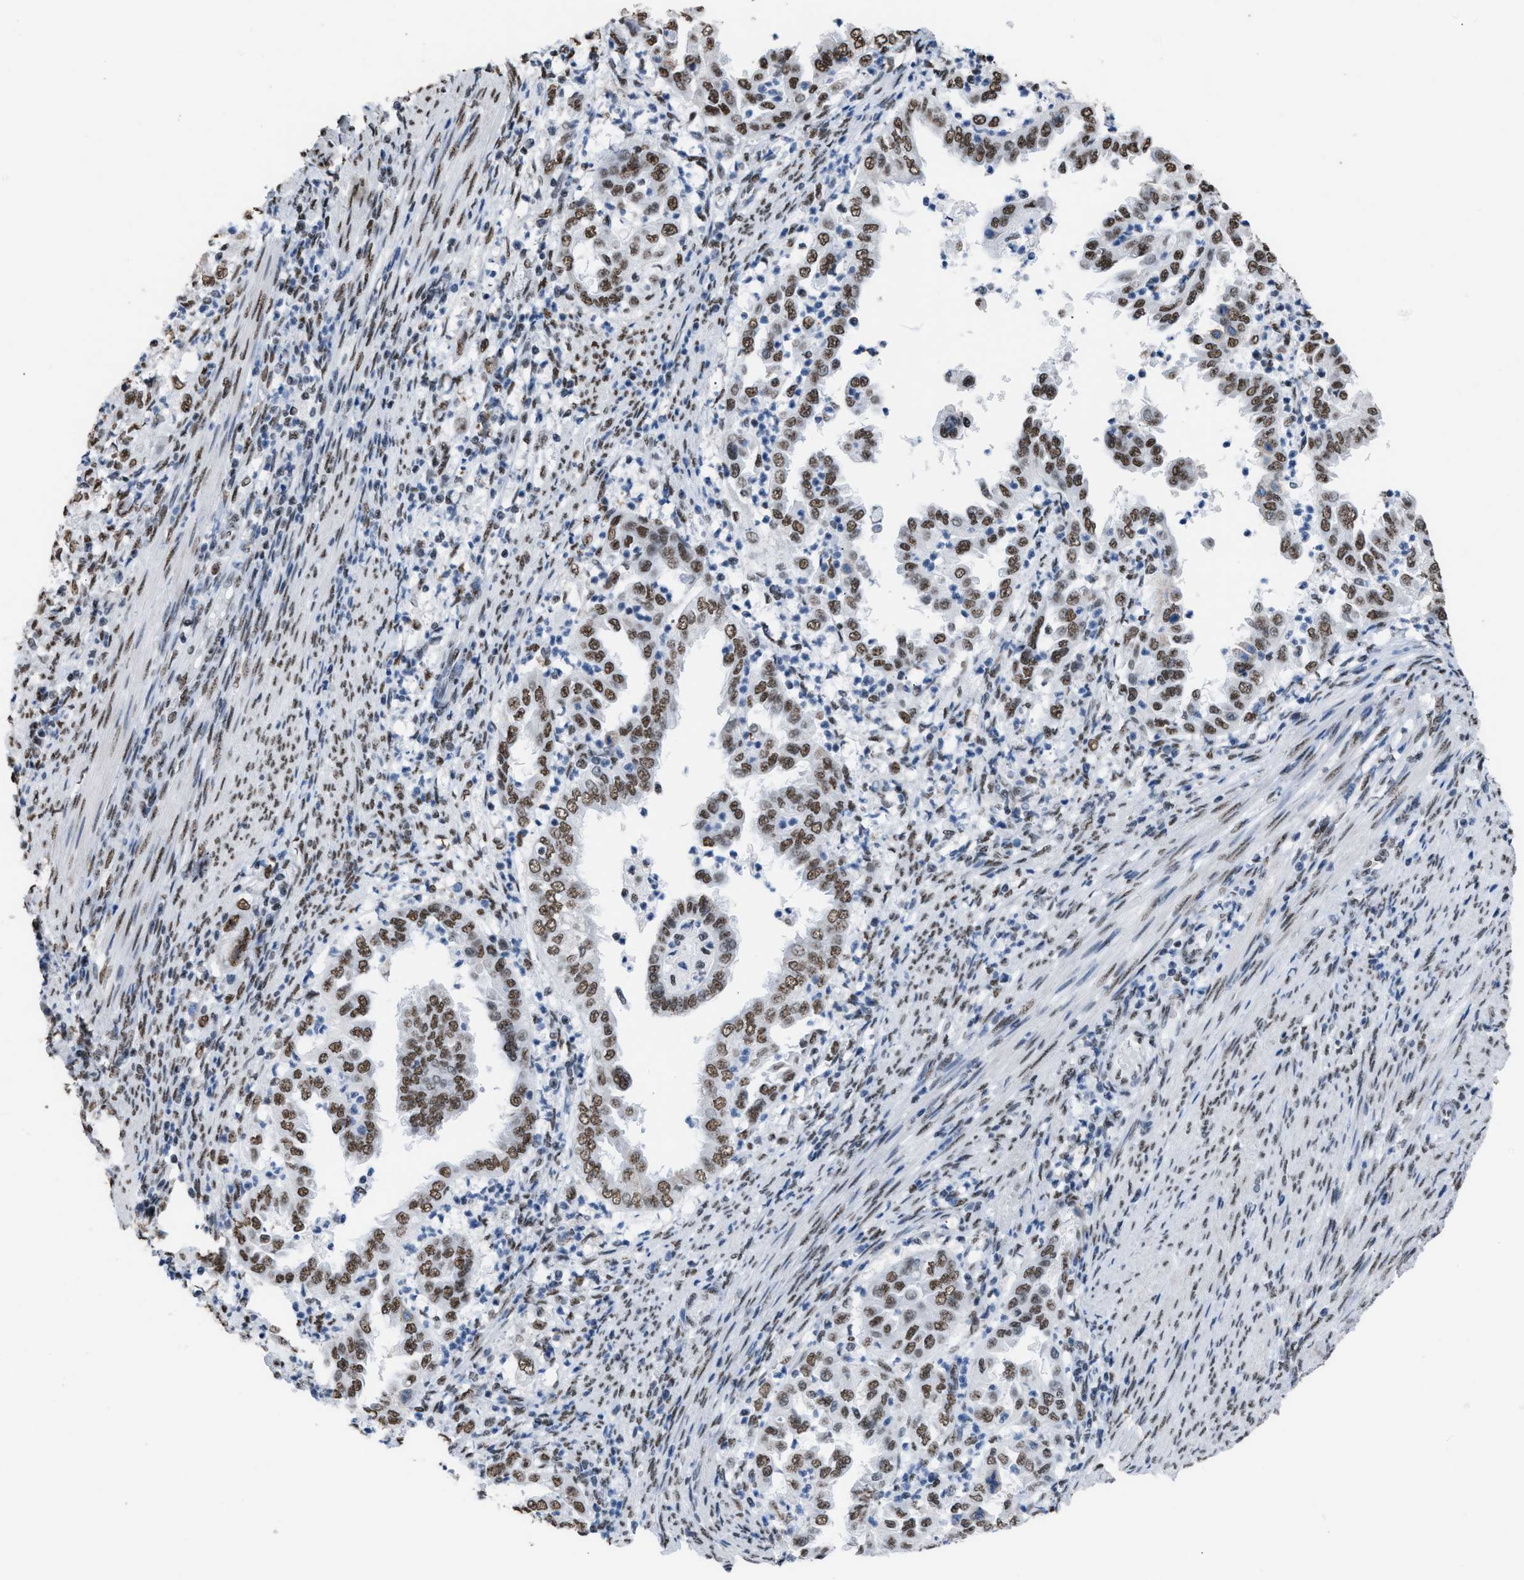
{"staining": {"intensity": "moderate", "quantity": ">75%", "location": "nuclear"}, "tissue": "endometrial cancer", "cell_type": "Tumor cells", "image_type": "cancer", "snomed": [{"axis": "morphology", "description": "Adenocarcinoma, NOS"}, {"axis": "topography", "description": "Endometrium"}], "caption": "Brown immunohistochemical staining in human adenocarcinoma (endometrial) exhibits moderate nuclear positivity in about >75% of tumor cells.", "gene": "CCAR2", "patient": {"sex": "female", "age": 85}}